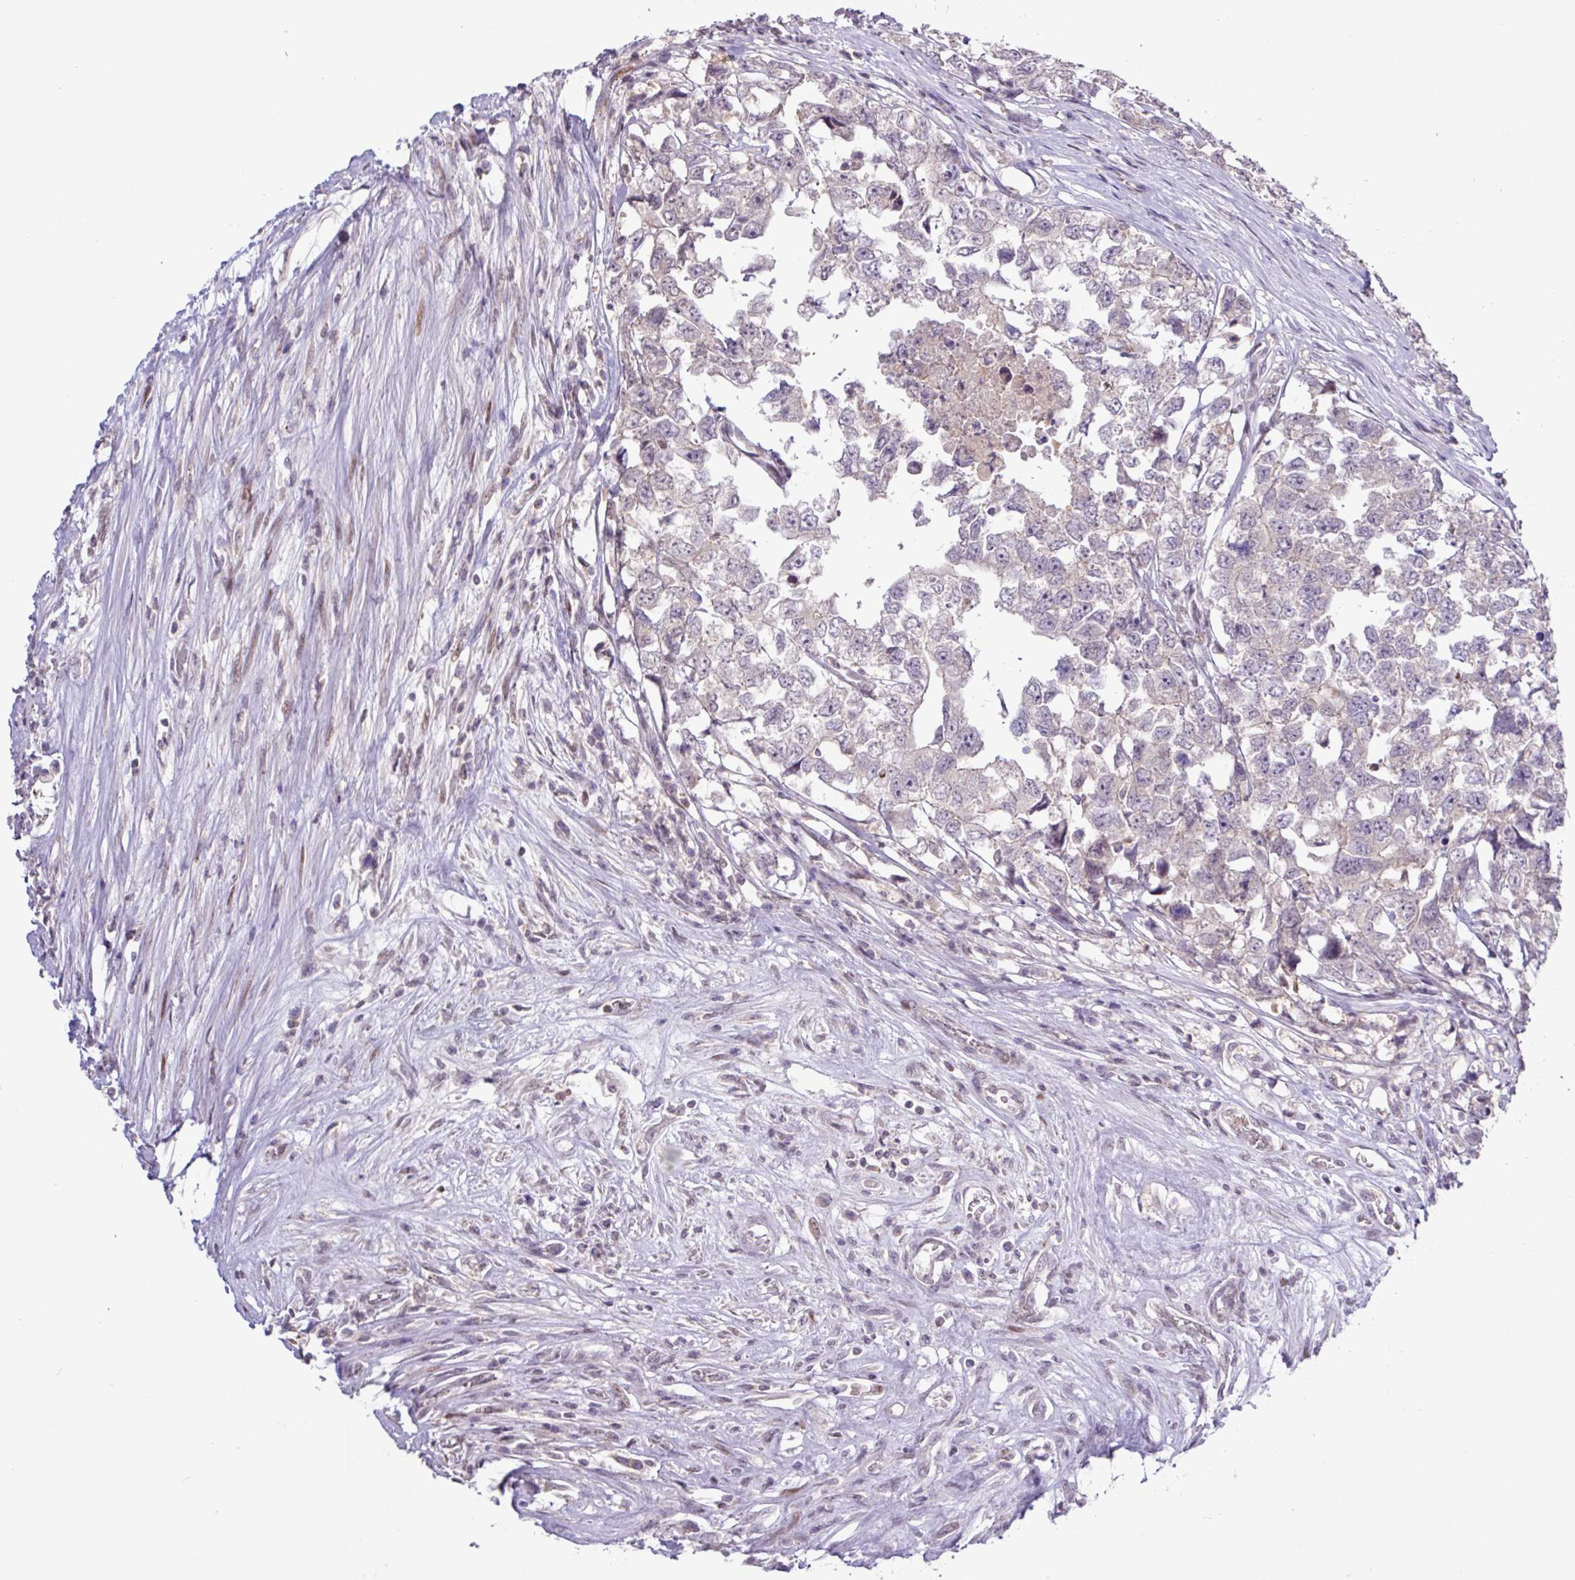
{"staining": {"intensity": "negative", "quantity": "none", "location": "none"}, "tissue": "testis cancer", "cell_type": "Tumor cells", "image_type": "cancer", "snomed": [{"axis": "morphology", "description": "Carcinoma, Embryonal, NOS"}, {"axis": "topography", "description": "Testis"}], "caption": "Tumor cells are negative for brown protein staining in testis cancer (embryonal carcinoma). (DAB immunohistochemistry (IHC), high magnification).", "gene": "RTL3", "patient": {"sex": "male", "age": 22}}